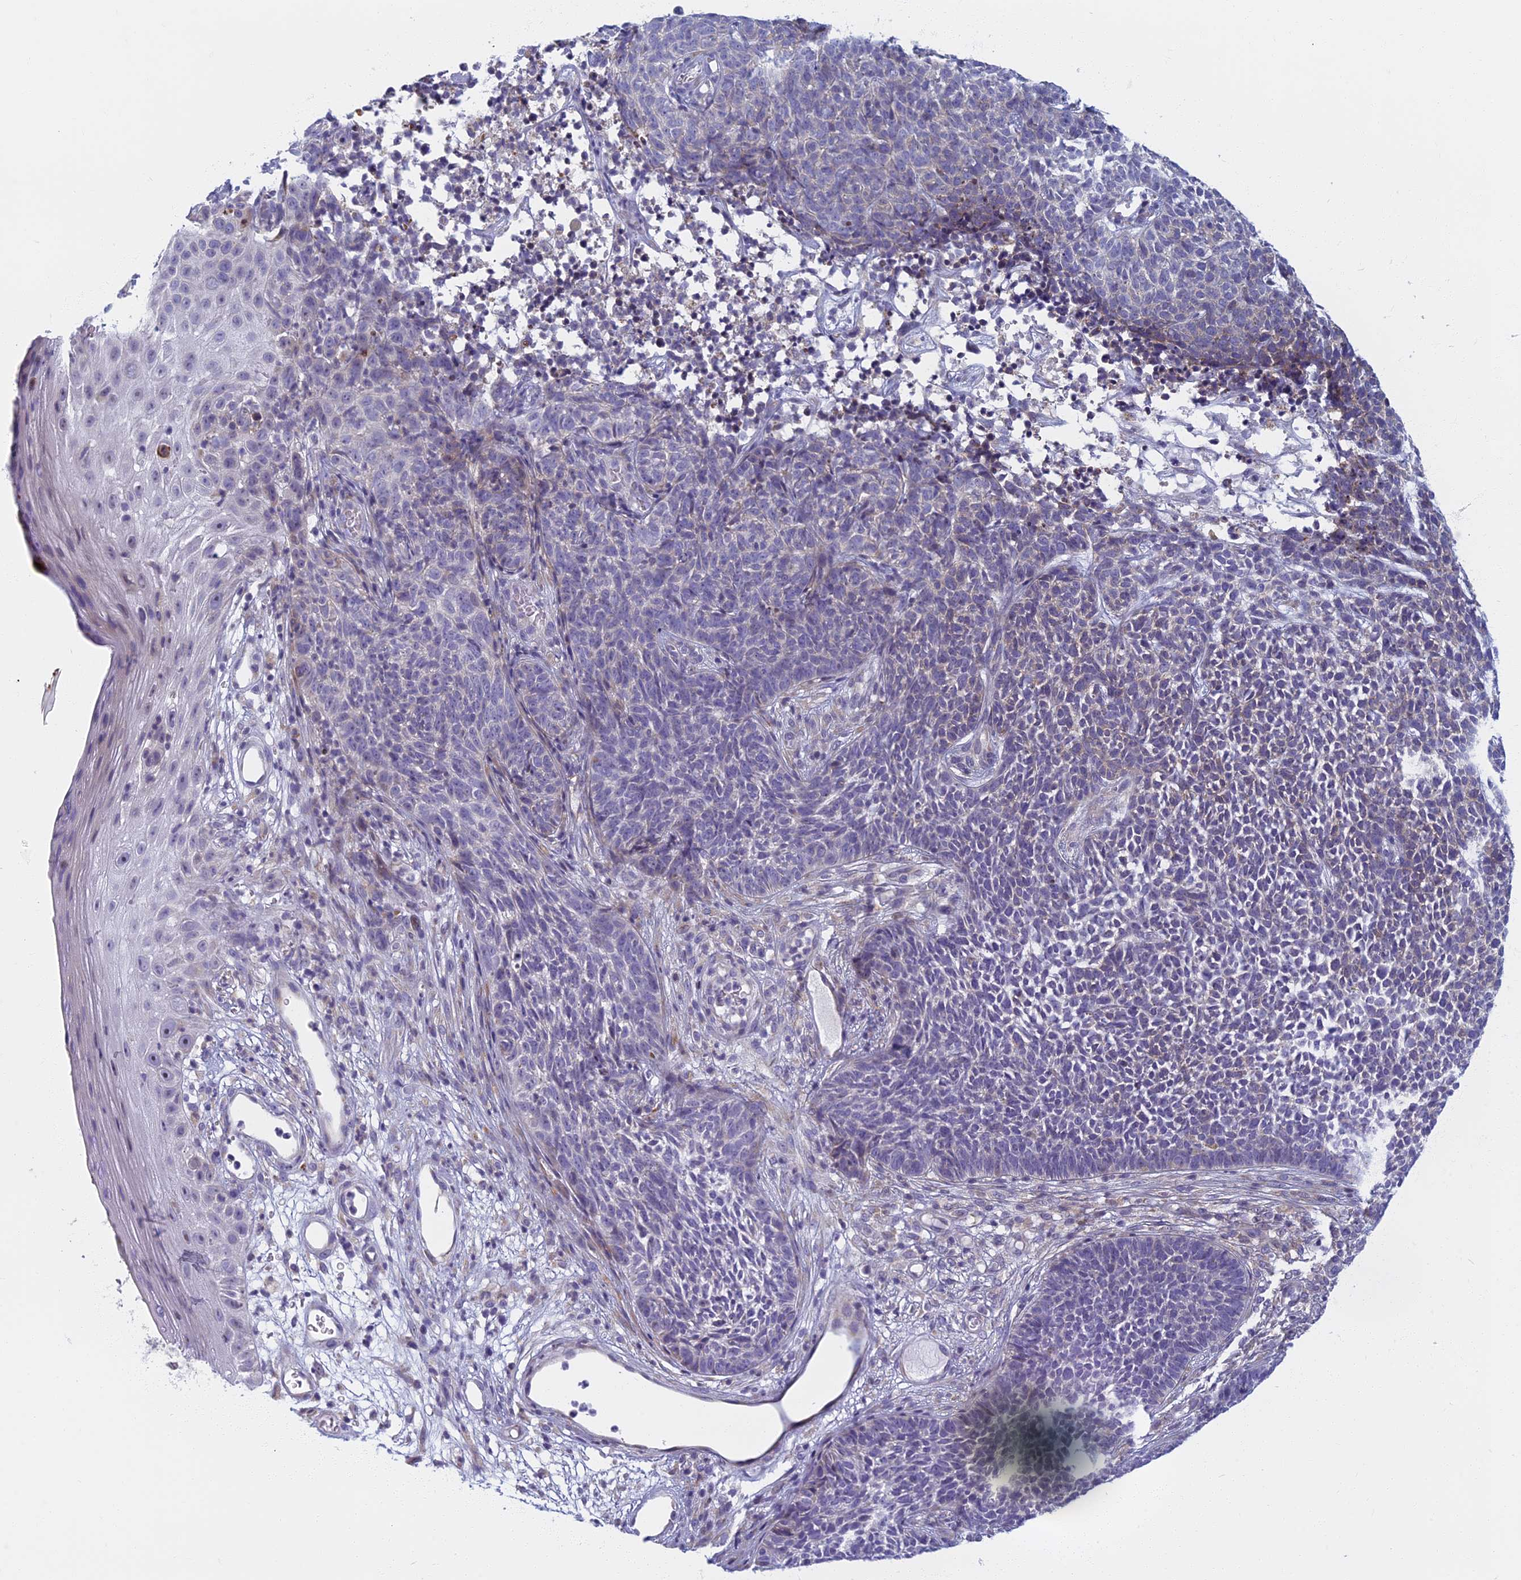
{"staining": {"intensity": "negative", "quantity": "none", "location": "none"}, "tissue": "skin cancer", "cell_type": "Tumor cells", "image_type": "cancer", "snomed": [{"axis": "morphology", "description": "Basal cell carcinoma"}, {"axis": "topography", "description": "Skin"}], "caption": "Tumor cells are negative for brown protein staining in basal cell carcinoma (skin).", "gene": "DDX51", "patient": {"sex": "female", "age": 84}}